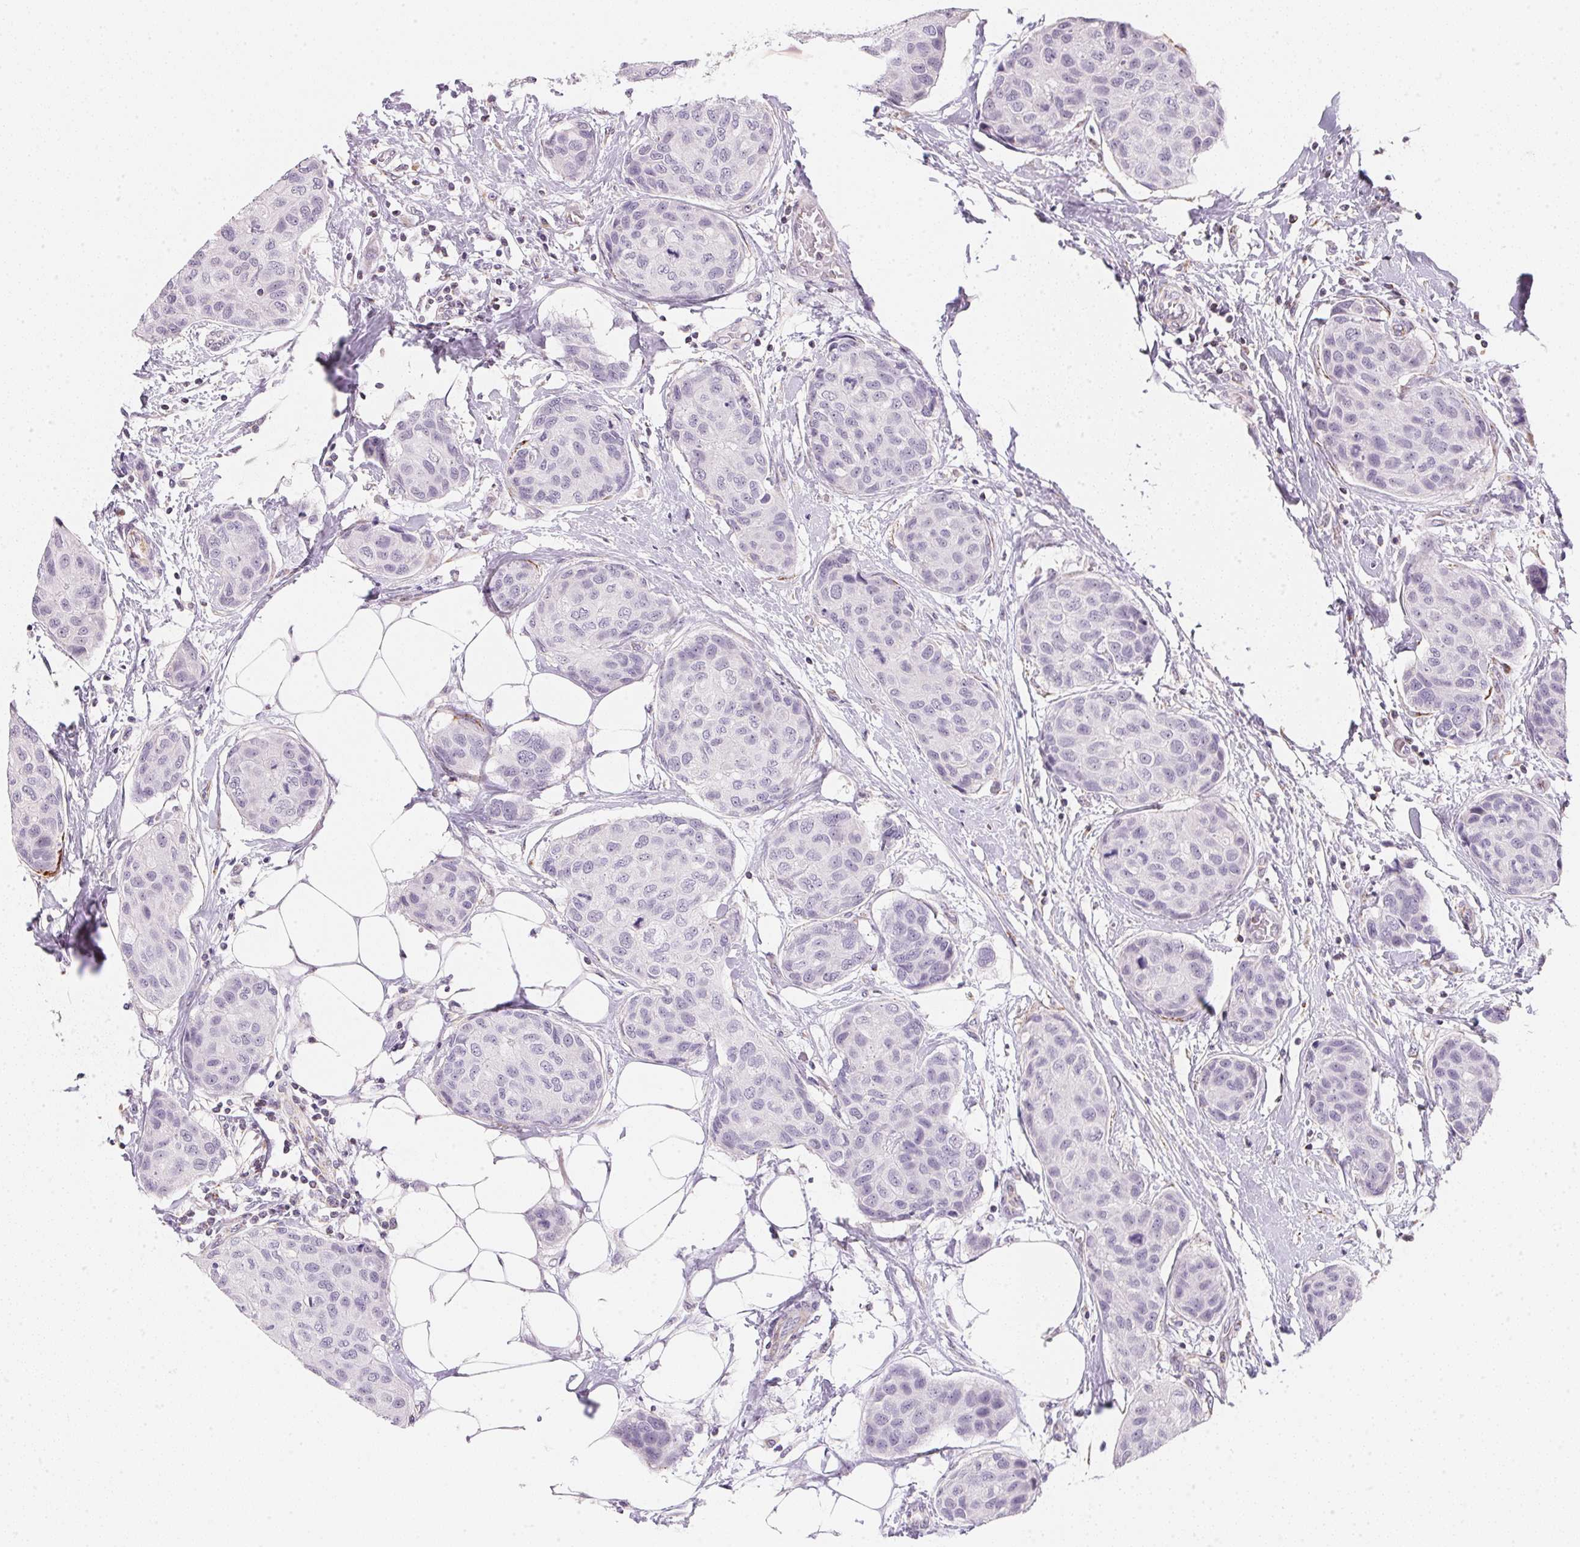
{"staining": {"intensity": "negative", "quantity": "none", "location": "none"}, "tissue": "breast cancer", "cell_type": "Tumor cells", "image_type": "cancer", "snomed": [{"axis": "morphology", "description": "Duct carcinoma"}, {"axis": "topography", "description": "Breast"}], "caption": "There is no significant staining in tumor cells of intraductal carcinoma (breast). (Immunohistochemistry, brightfield microscopy, high magnification).", "gene": "GIPC2", "patient": {"sex": "female", "age": 80}}